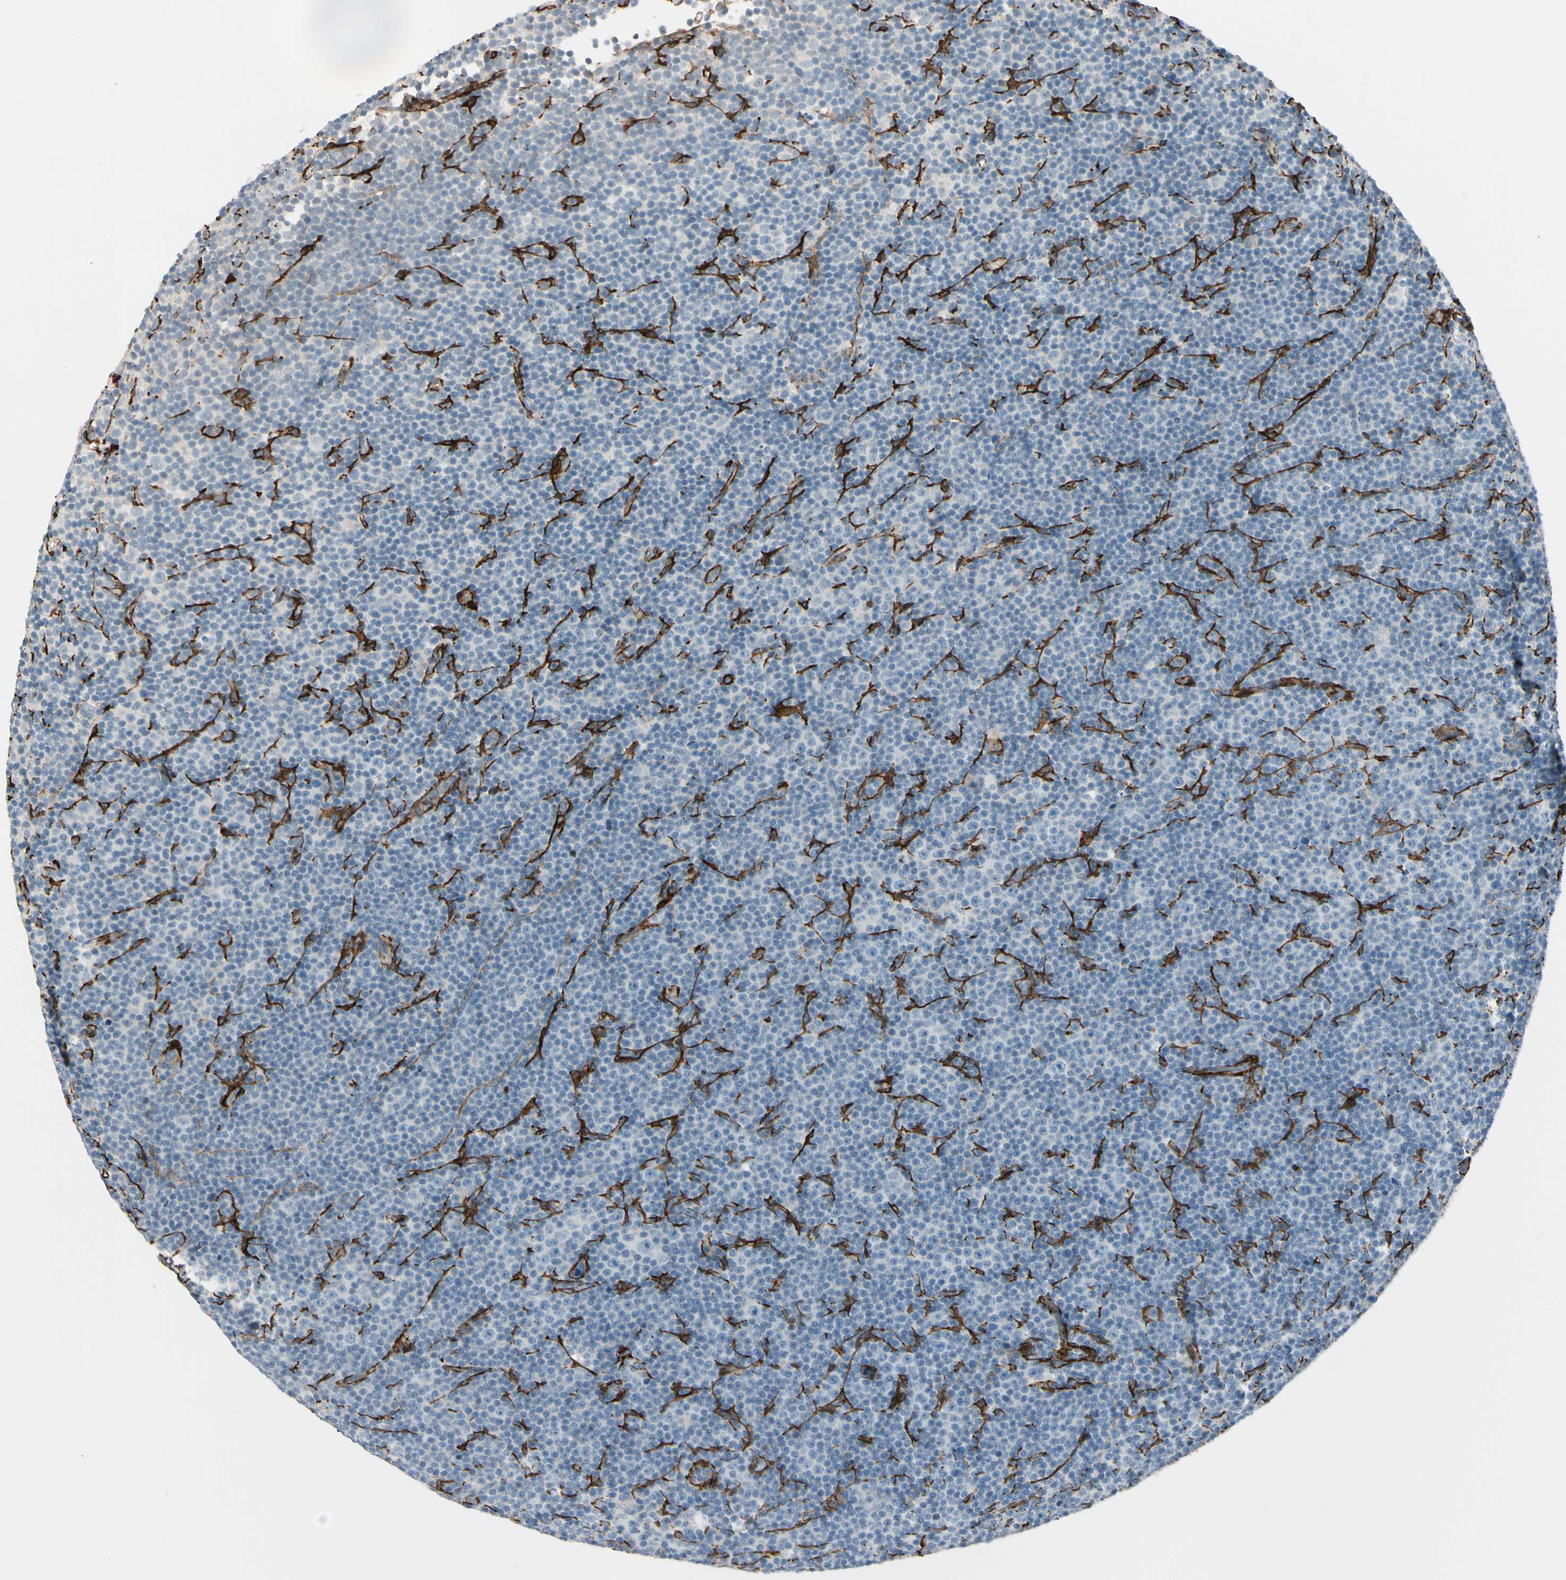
{"staining": {"intensity": "negative", "quantity": "none", "location": "none"}, "tissue": "lymphoma", "cell_type": "Tumor cells", "image_type": "cancer", "snomed": [{"axis": "morphology", "description": "Malignant lymphoma, non-Hodgkin's type, Low grade"}, {"axis": "topography", "description": "Lymph node"}], "caption": "Protein analysis of malignant lymphoma, non-Hodgkin's type (low-grade) displays no significant positivity in tumor cells.", "gene": "CALD1", "patient": {"sex": "female", "age": 67}}